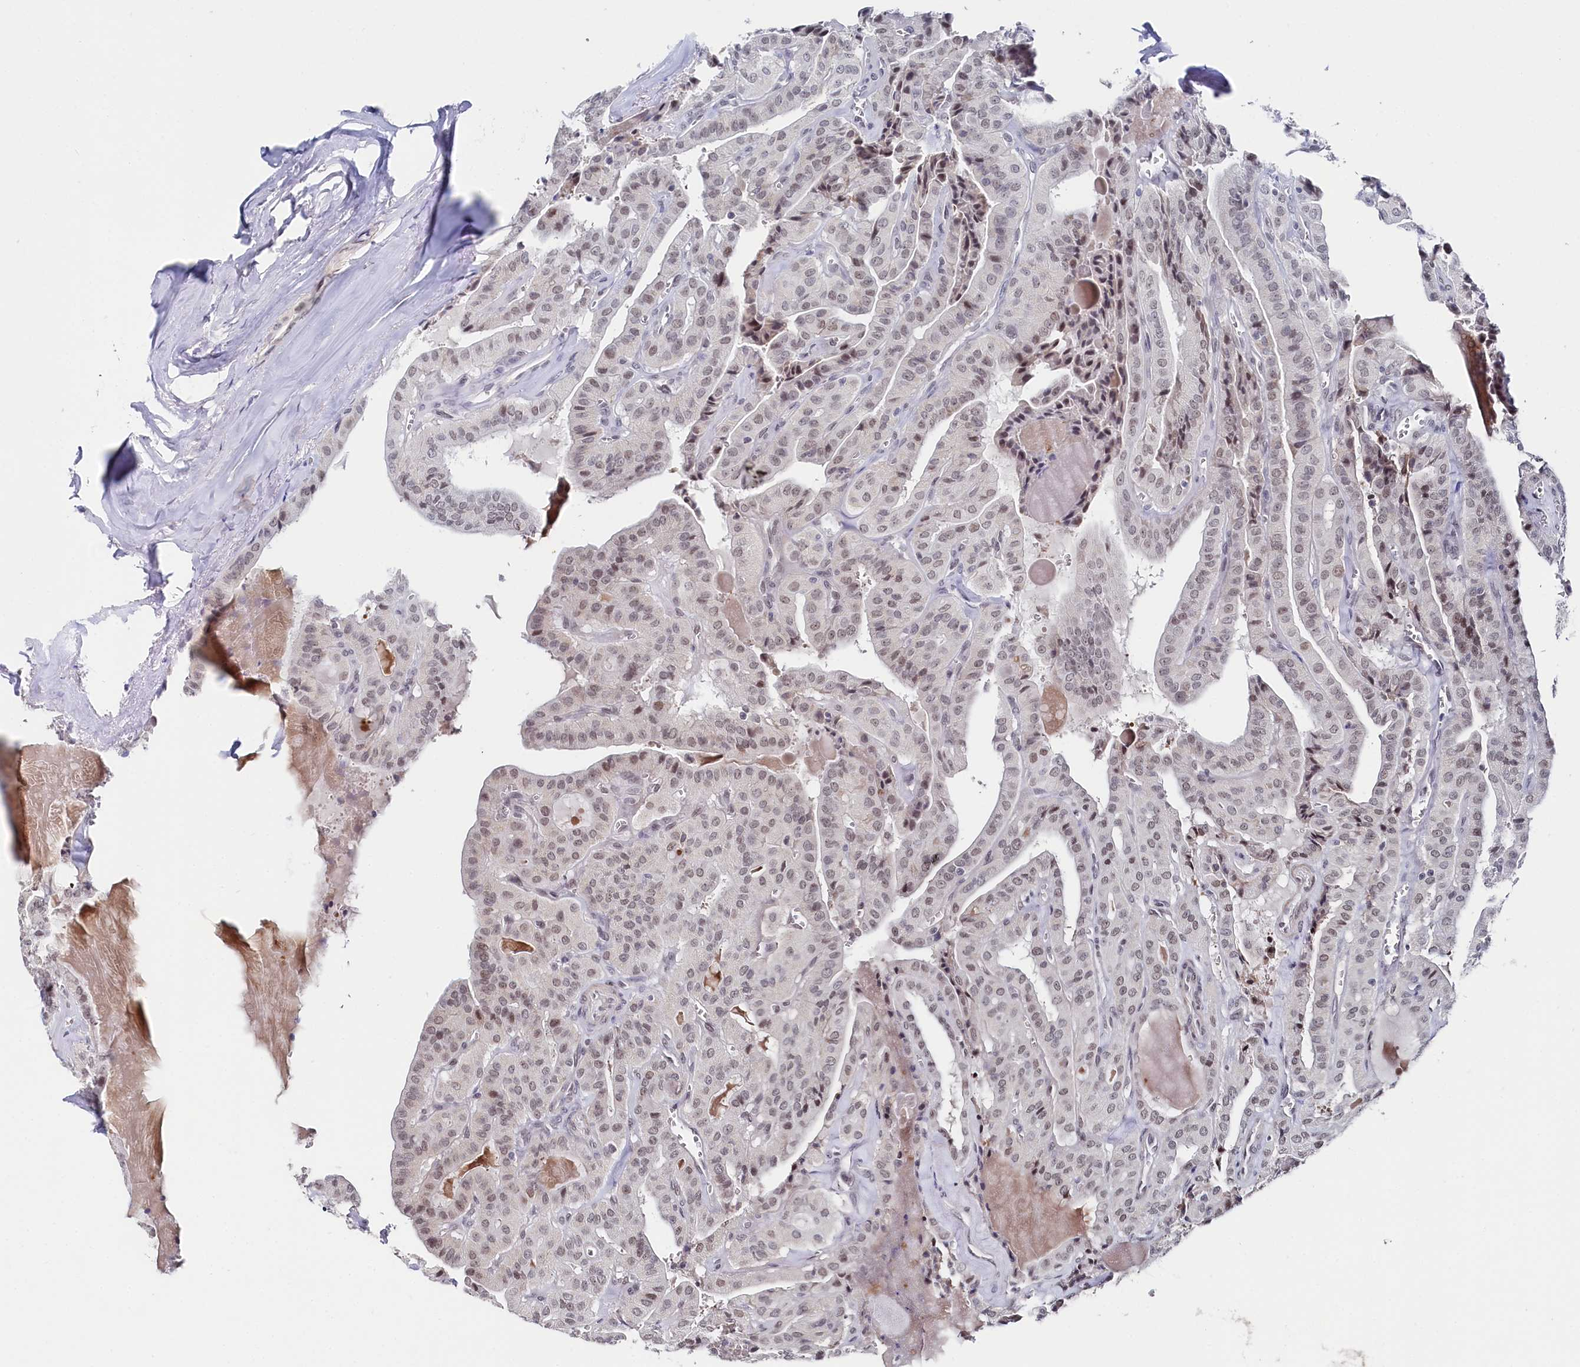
{"staining": {"intensity": "weak", "quantity": "25%-75%", "location": "nuclear"}, "tissue": "thyroid cancer", "cell_type": "Tumor cells", "image_type": "cancer", "snomed": [{"axis": "morphology", "description": "Papillary adenocarcinoma, NOS"}, {"axis": "topography", "description": "Thyroid gland"}], "caption": "Immunohistochemical staining of human thyroid cancer (papillary adenocarcinoma) reveals low levels of weak nuclear protein positivity in about 25%-75% of tumor cells.", "gene": "TIGD4", "patient": {"sex": "male", "age": 52}}